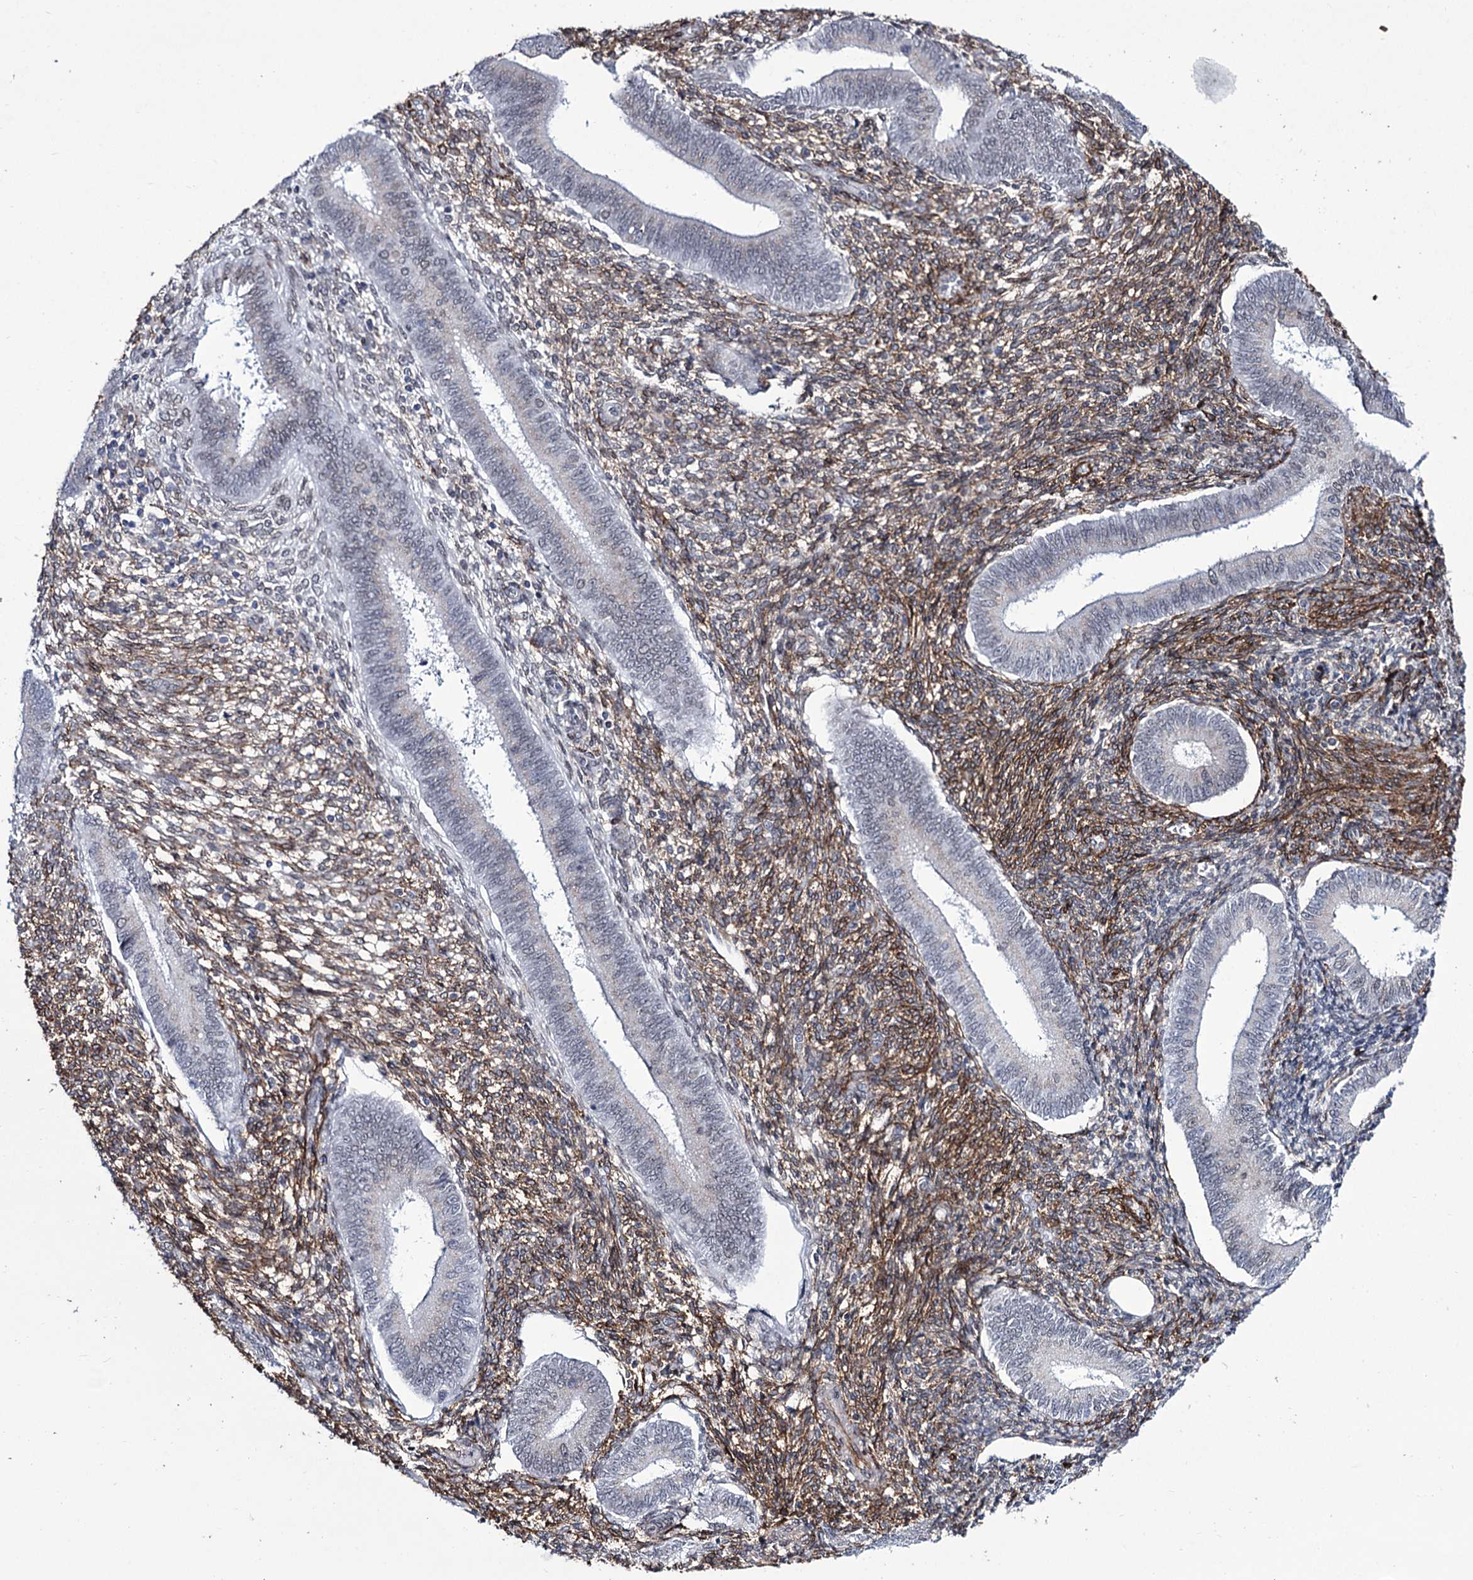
{"staining": {"intensity": "moderate", "quantity": "25%-75%", "location": "cytoplasmic/membranous"}, "tissue": "endometrium", "cell_type": "Cells in endometrial stroma", "image_type": "normal", "snomed": [{"axis": "morphology", "description": "Normal tissue, NOS"}, {"axis": "topography", "description": "Uterus"}, {"axis": "topography", "description": "Endometrium"}], "caption": "This is a photomicrograph of immunohistochemistry staining of benign endometrium, which shows moderate staining in the cytoplasmic/membranous of cells in endometrial stroma.", "gene": "ZC3H12C", "patient": {"sex": "female", "age": 48}}